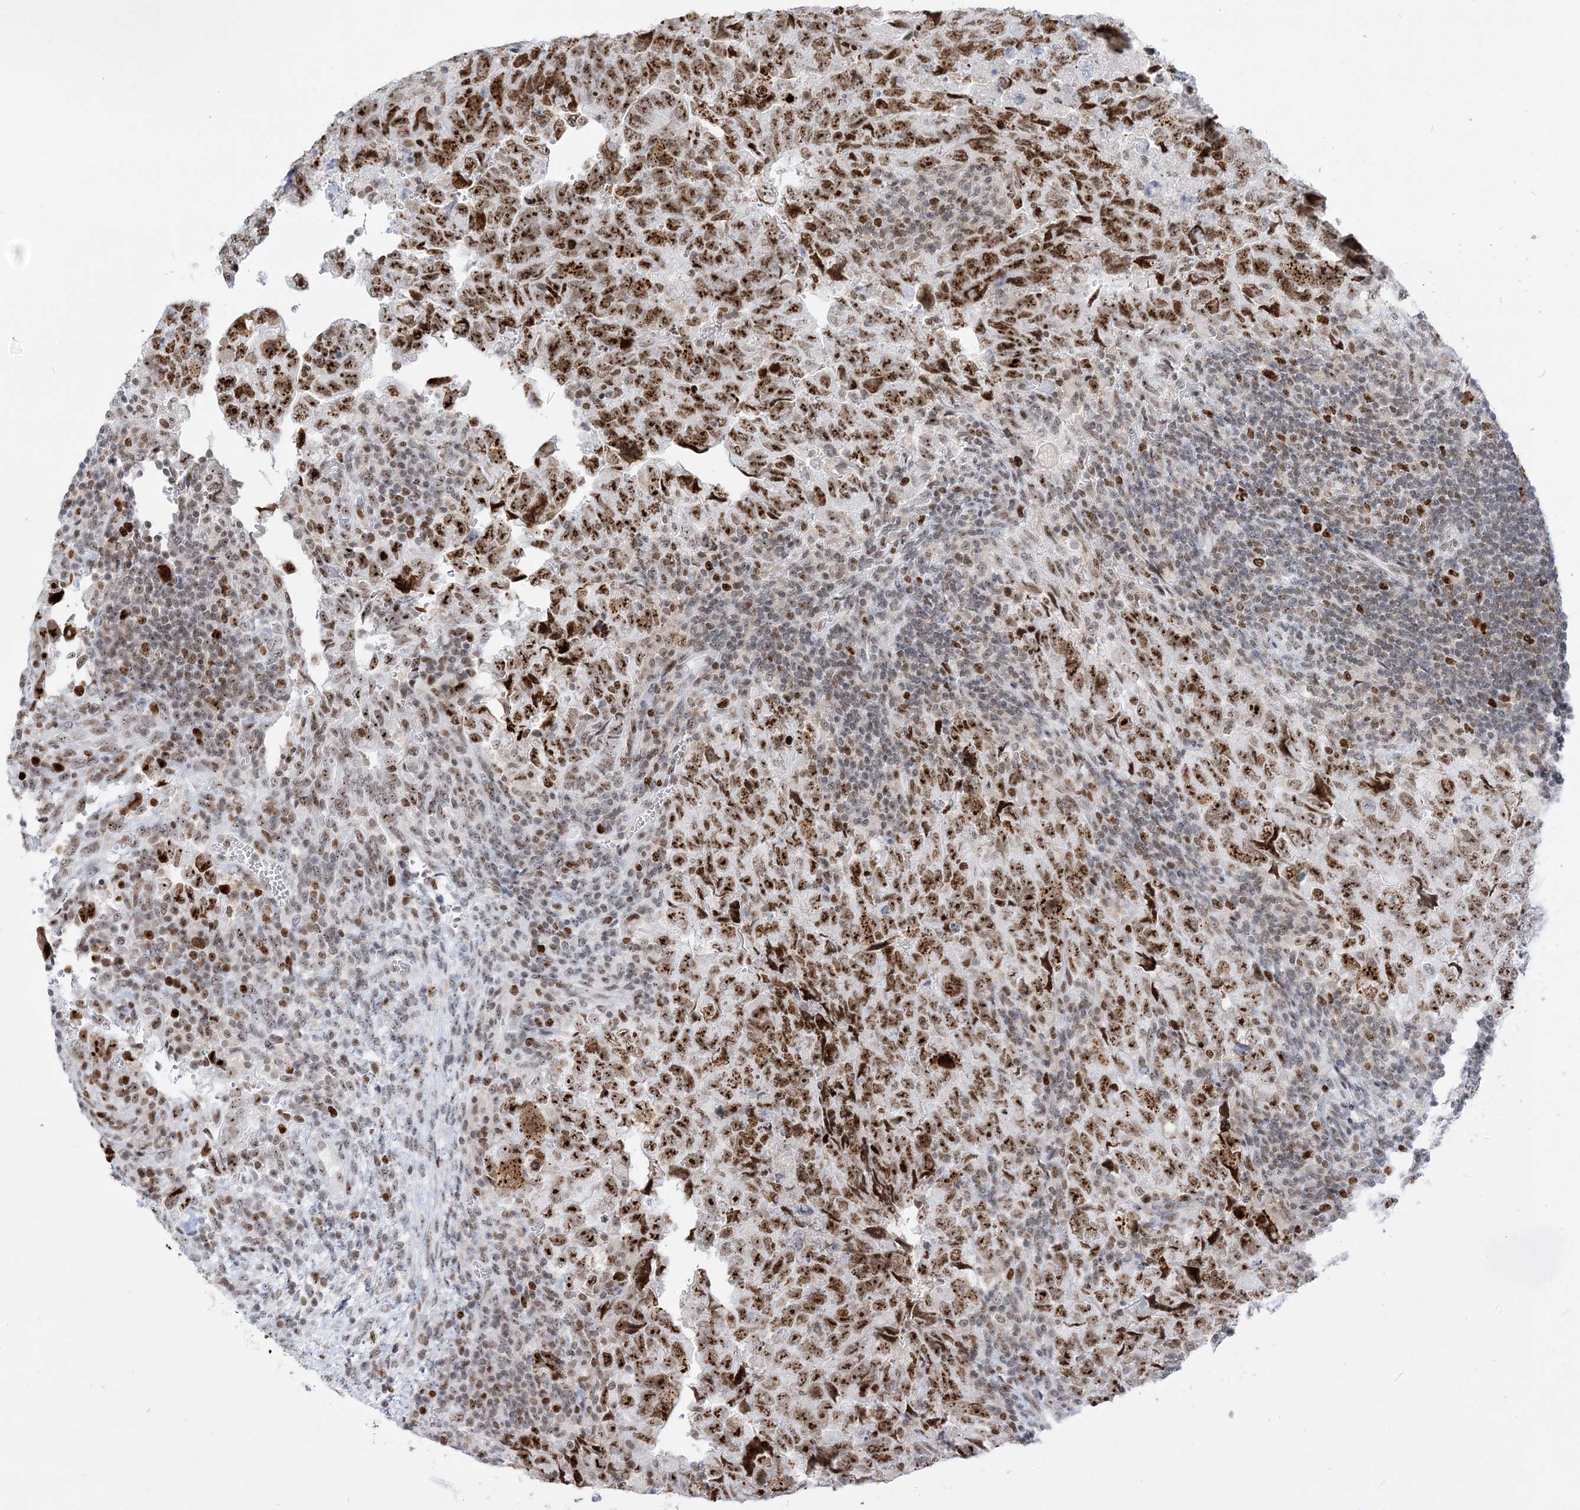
{"staining": {"intensity": "strong", "quantity": ">75%", "location": "nuclear"}, "tissue": "testis cancer", "cell_type": "Tumor cells", "image_type": "cancer", "snomed": [{"axis": "morphology", "description": "Carcinoma, Embryonal, NOS"}, {"axis": "topography", "description": "Testis"}], "caption": "IHC of embryonal carcinoma (testis) shows high levels of strong nuclear staining in about >75% of tumor cells. (Stains: DAB in brown, nuclei in blue, Microscopy: brightfield microscopy at high magnification).", "gene": "DDX21", "patient": {"sex": "male", "age": 36}}